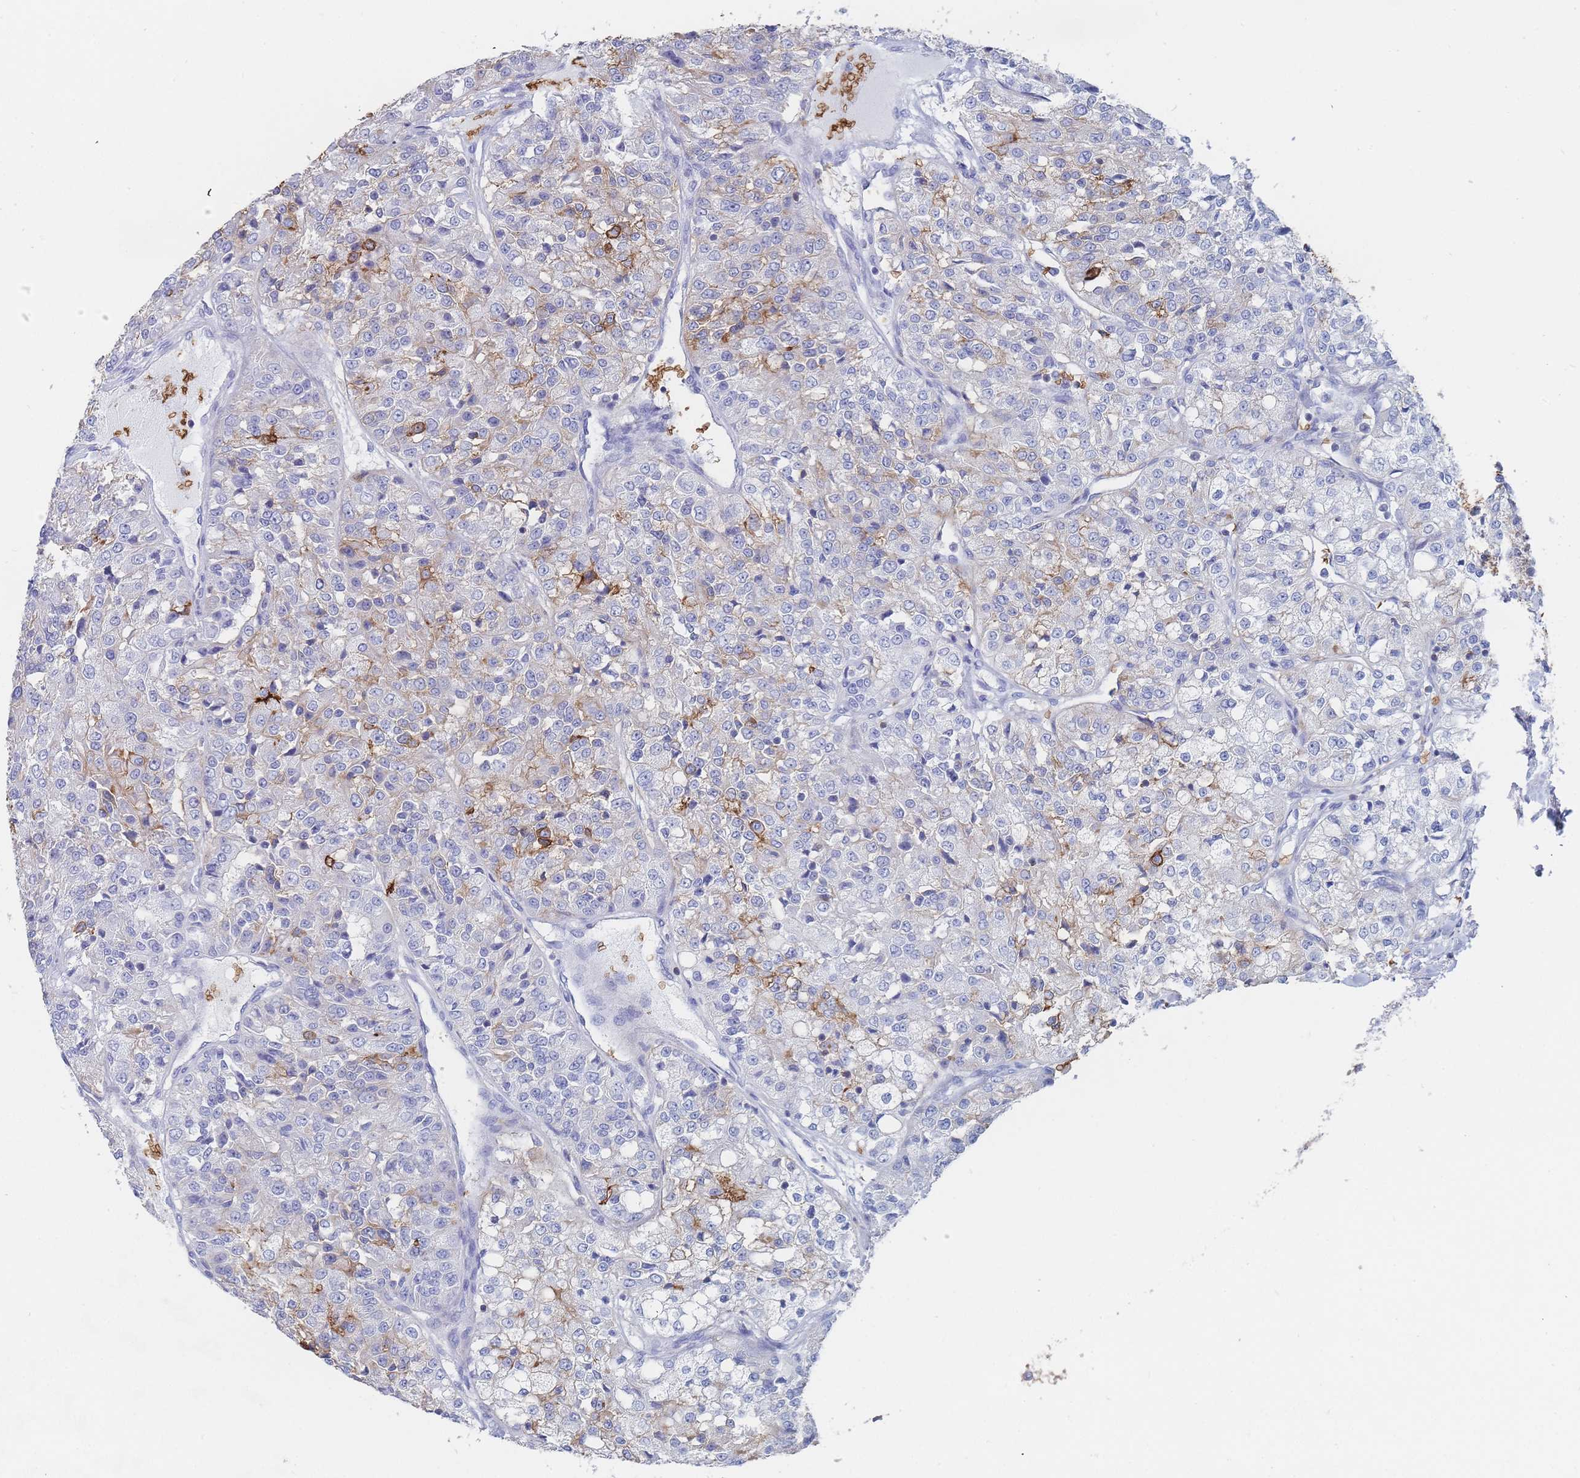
{"staining": {"intensity": "weak", "quantity": "<25%", "location": "cytoplasmic/membranous"}, "tissue": "renal cancer", "cell_type": "Tumor cells", "image_type": "cancer", "snomed": [{"axis": "morphology", "description": "Adenocarcinoma, NOS"}, {"axis": "topography", "description": "Kidney"}], "caption": "Human renal adenocarcinoma stained for a protein using immunohistochemistry shows no expression in tumor cells.", "gene": "SLC2A1", "patient": {"sex": "female", "age": 63}}